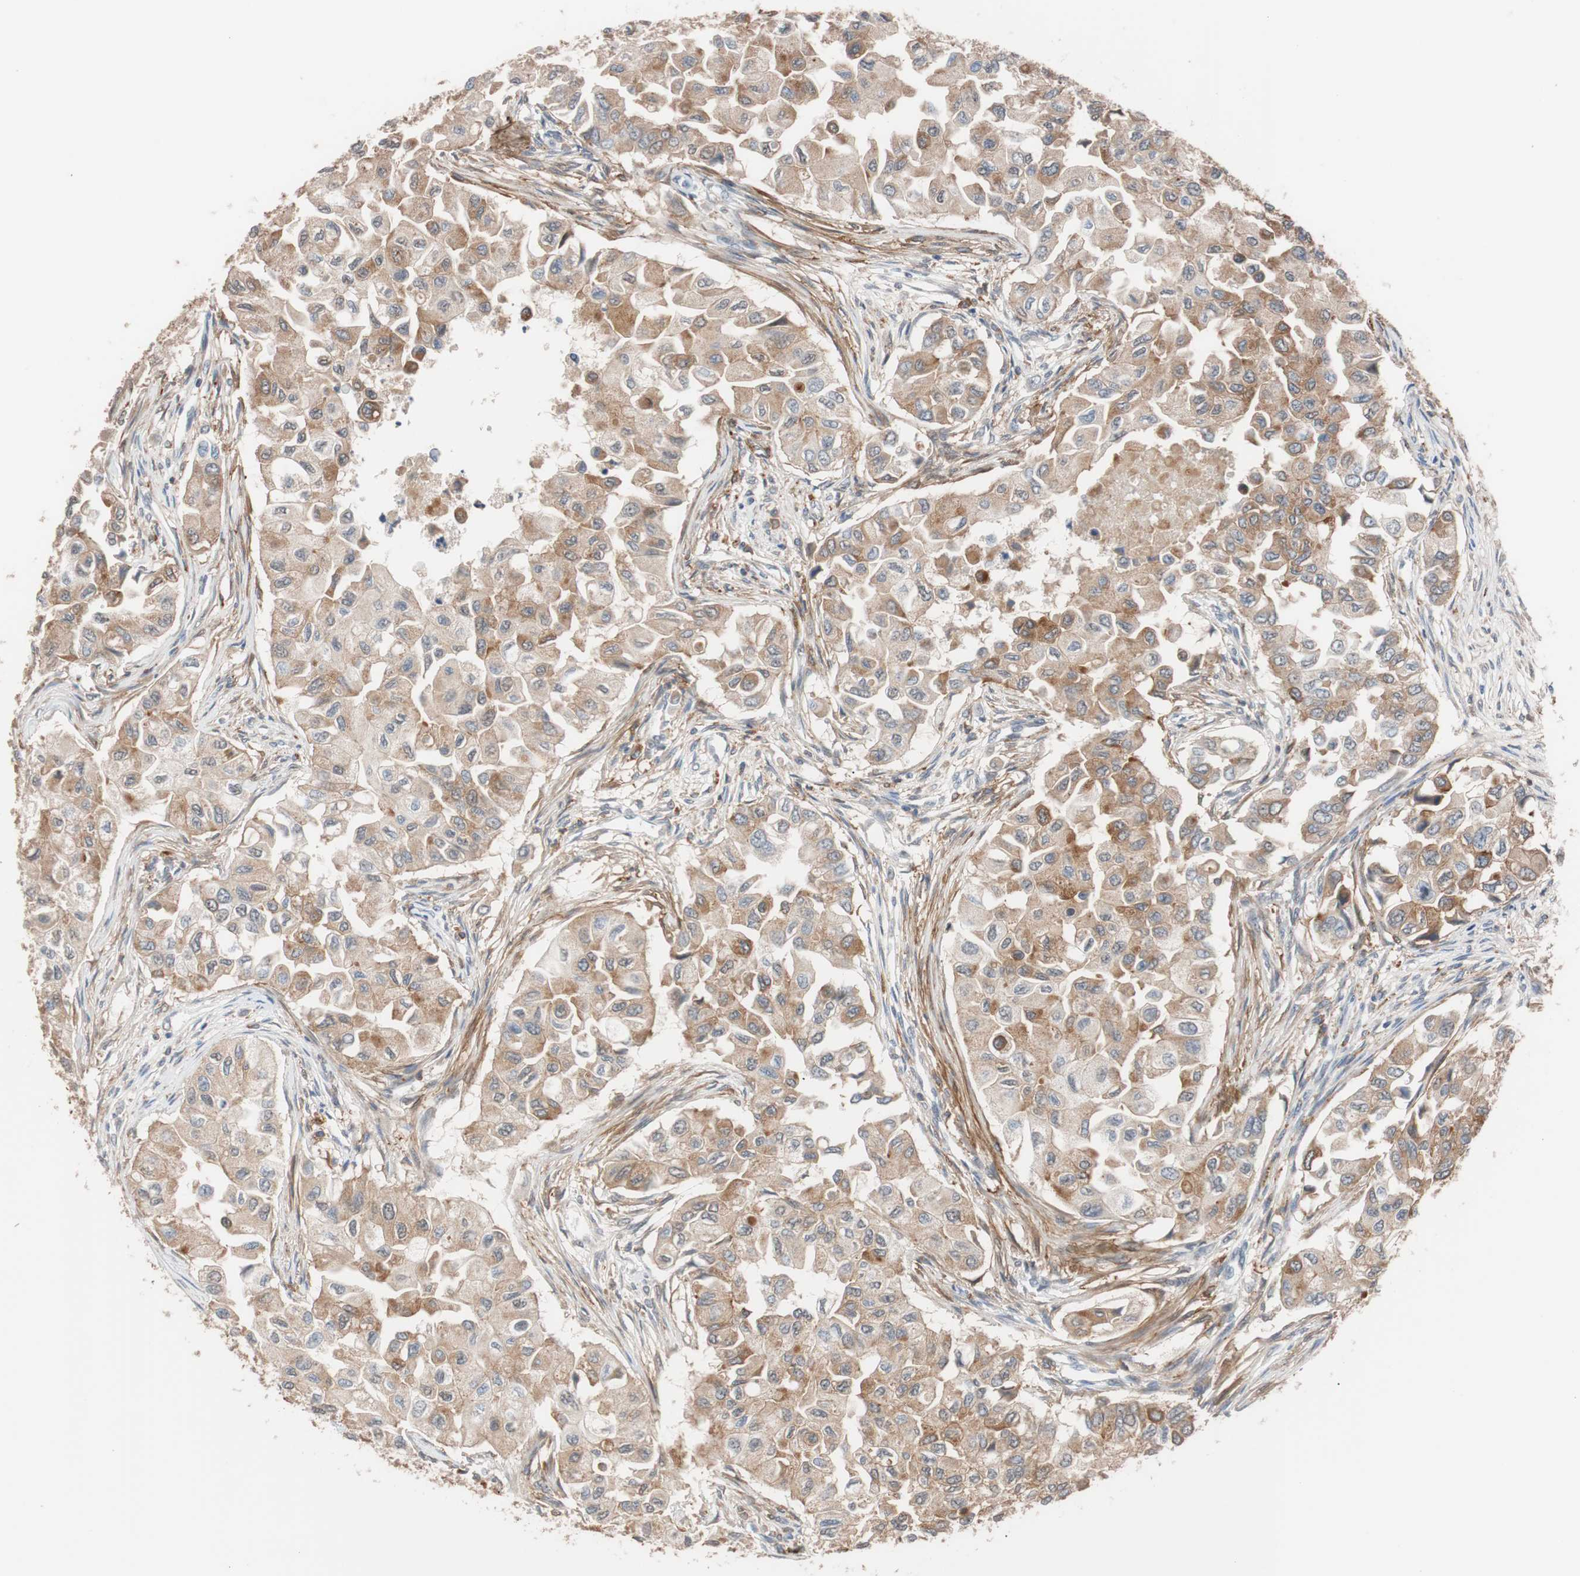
{"staining": {"intensity": "weak", "quantity": "25%-75%", "location": "cytoplasmic/membranous"}, "tissue": "breast cancer", "cell_type": "Tumor cells", "image_type": "cancer", "snomed": [{"axis": "morphology", "description": "Normal tissue, NOS"}, {"axis": "morphology", "description": "Duct carcinoma"}, {"axis": "topography", "description": "Breast"}], "caption": "This micrograph shows immunohistochemistry (IHC) staining of human breast cancer, with low weak cytoplasmic/membranous positivity in about 25%-75% of tumor cells.", "gene": "LITAF", "patient": {"sex": "female", "age": 49}}